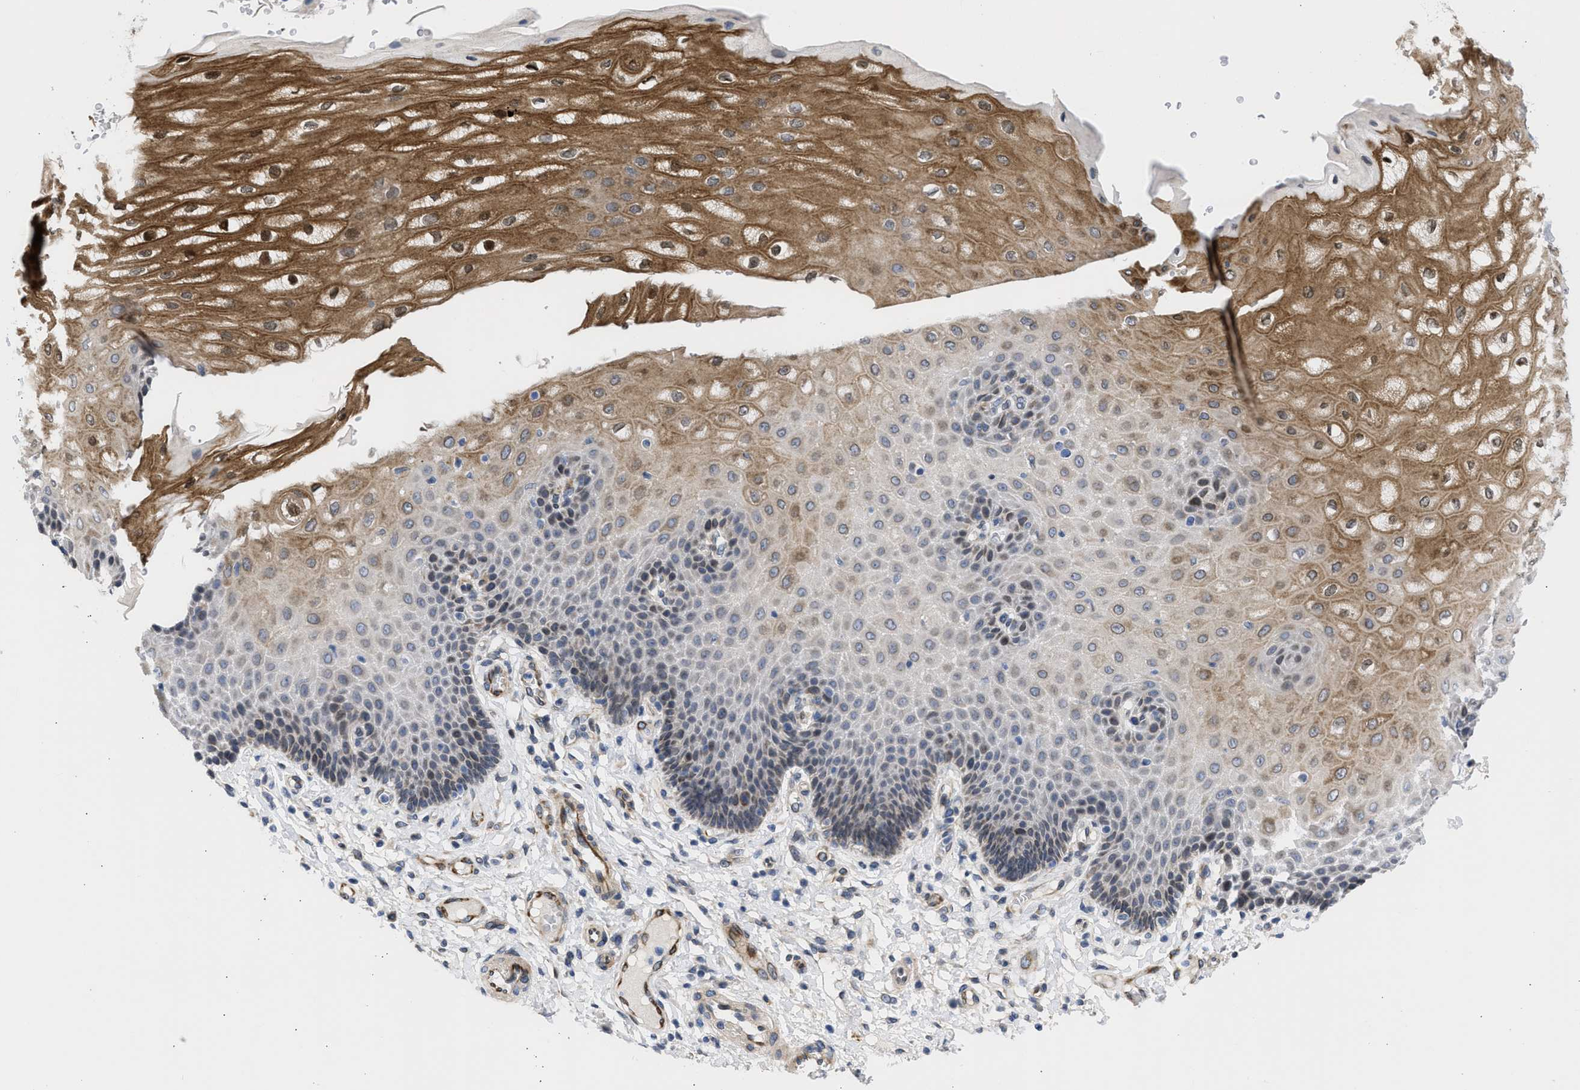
{"staining": {"intensity": "moderate", "quantity": "25%-75%", "location": "cytoplasmic/membranous,nuclear"}, "tissue": "esophagus", "cell_type": "Squamous epithelial cells", "image_type": "normal", "snomed": [{"axis": "morphology", "description": "Normal tissue, NOS"}, {"axis": "topography", "description": "Esophagus"}], "caption": "An image showing moderate cytoplasmic/membranous,nuclear positivity in about 25%-75% of squamous epithelial cells in benign esophagus, as visualized by brown immunohistochemical staining.", "gene": "NUP35", "patient": {"sex": "male", "age": 54}}